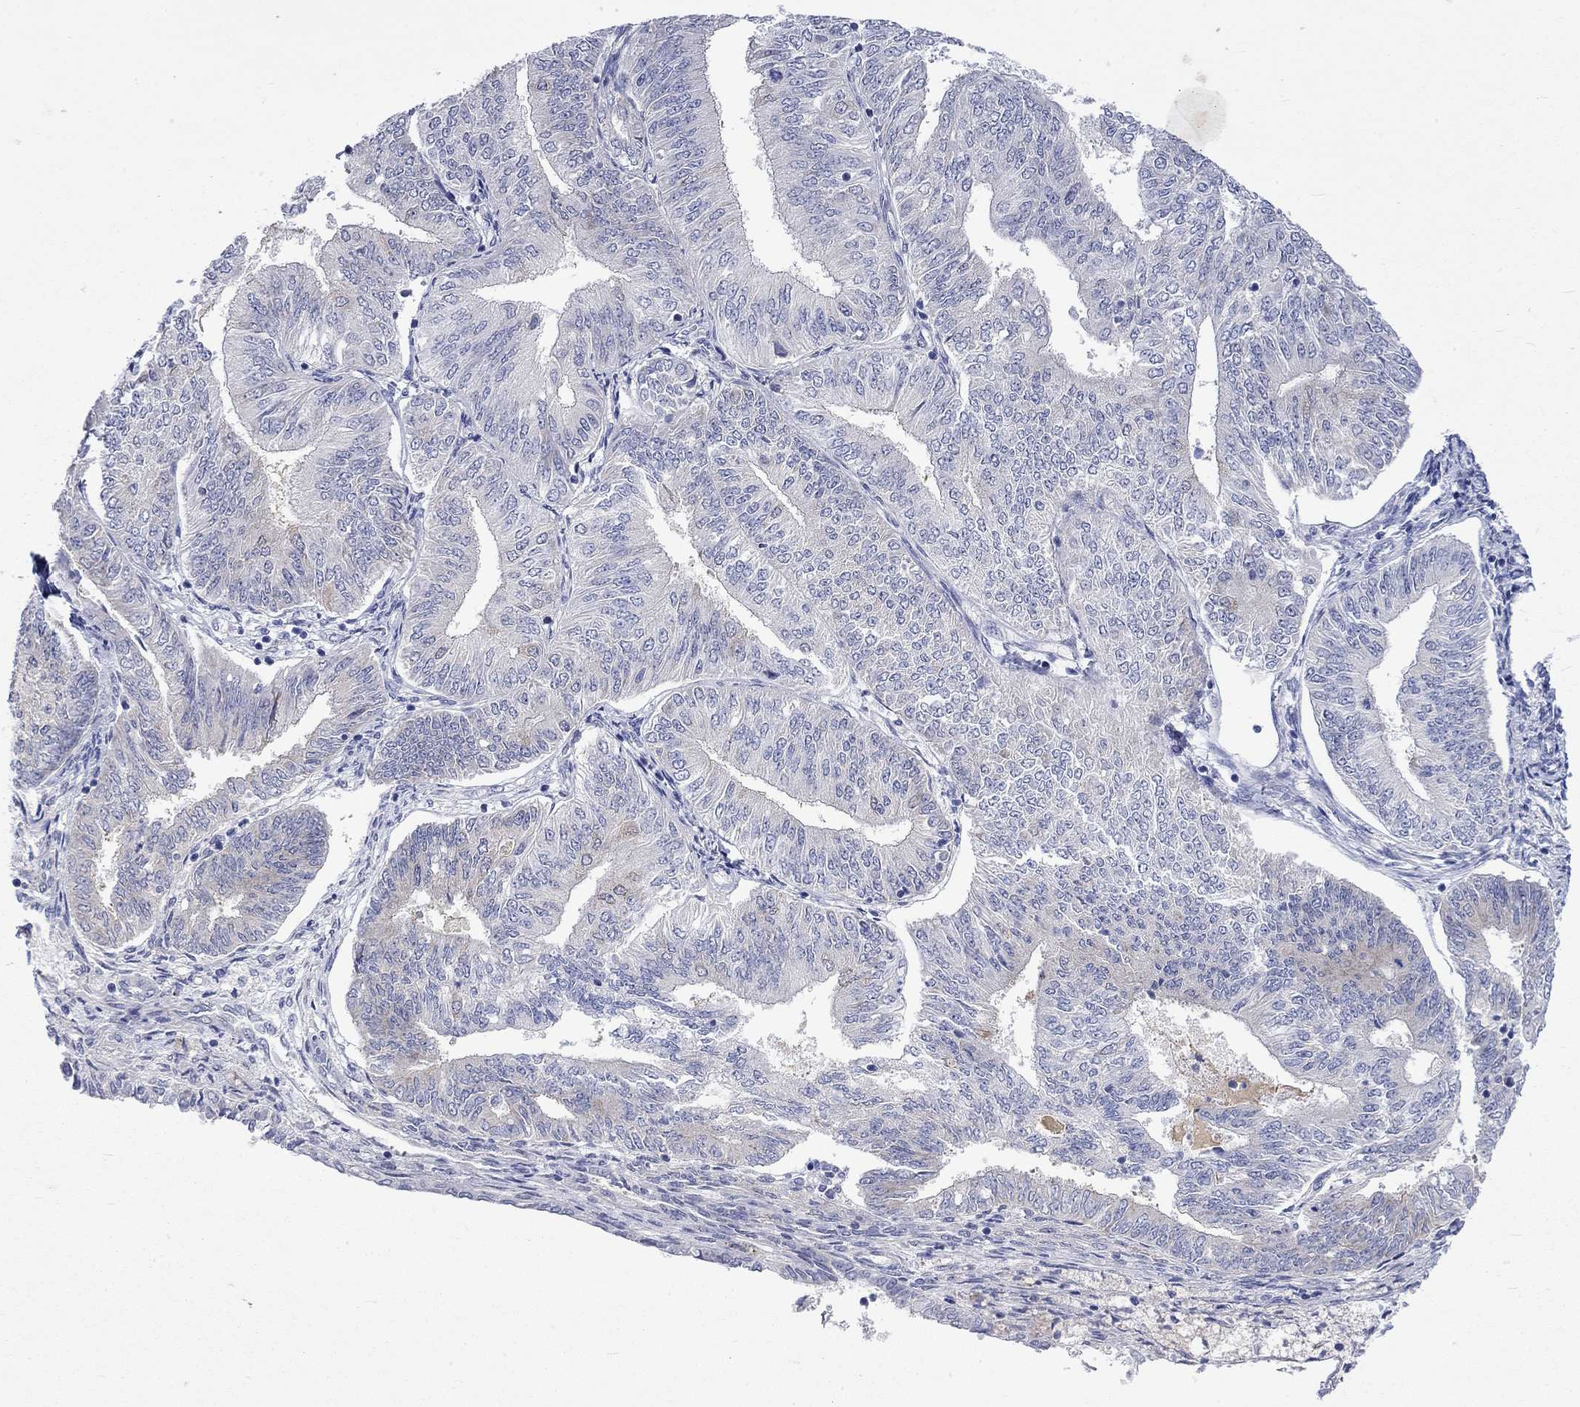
{"staining": {"intensity": "negative", "quantity": "none", "location": "none"}, "tissue": "endometrial cancer", "cell_type": "Tumor cells", "image_type": "cancer", "snomed": [{"axis": "morphology", "description": "Adenocarcinoma, NOS"}, {"axis": "topography", "description": "Endometrium"}], "caption": "This is a micrograph of immunohistochemistry (IHC) staining of adenocarcinoma (endometrial), which shows no positivity in tumor cells.", "gene": "CERS1", "patient": {"sex": "female", "age": 58}}